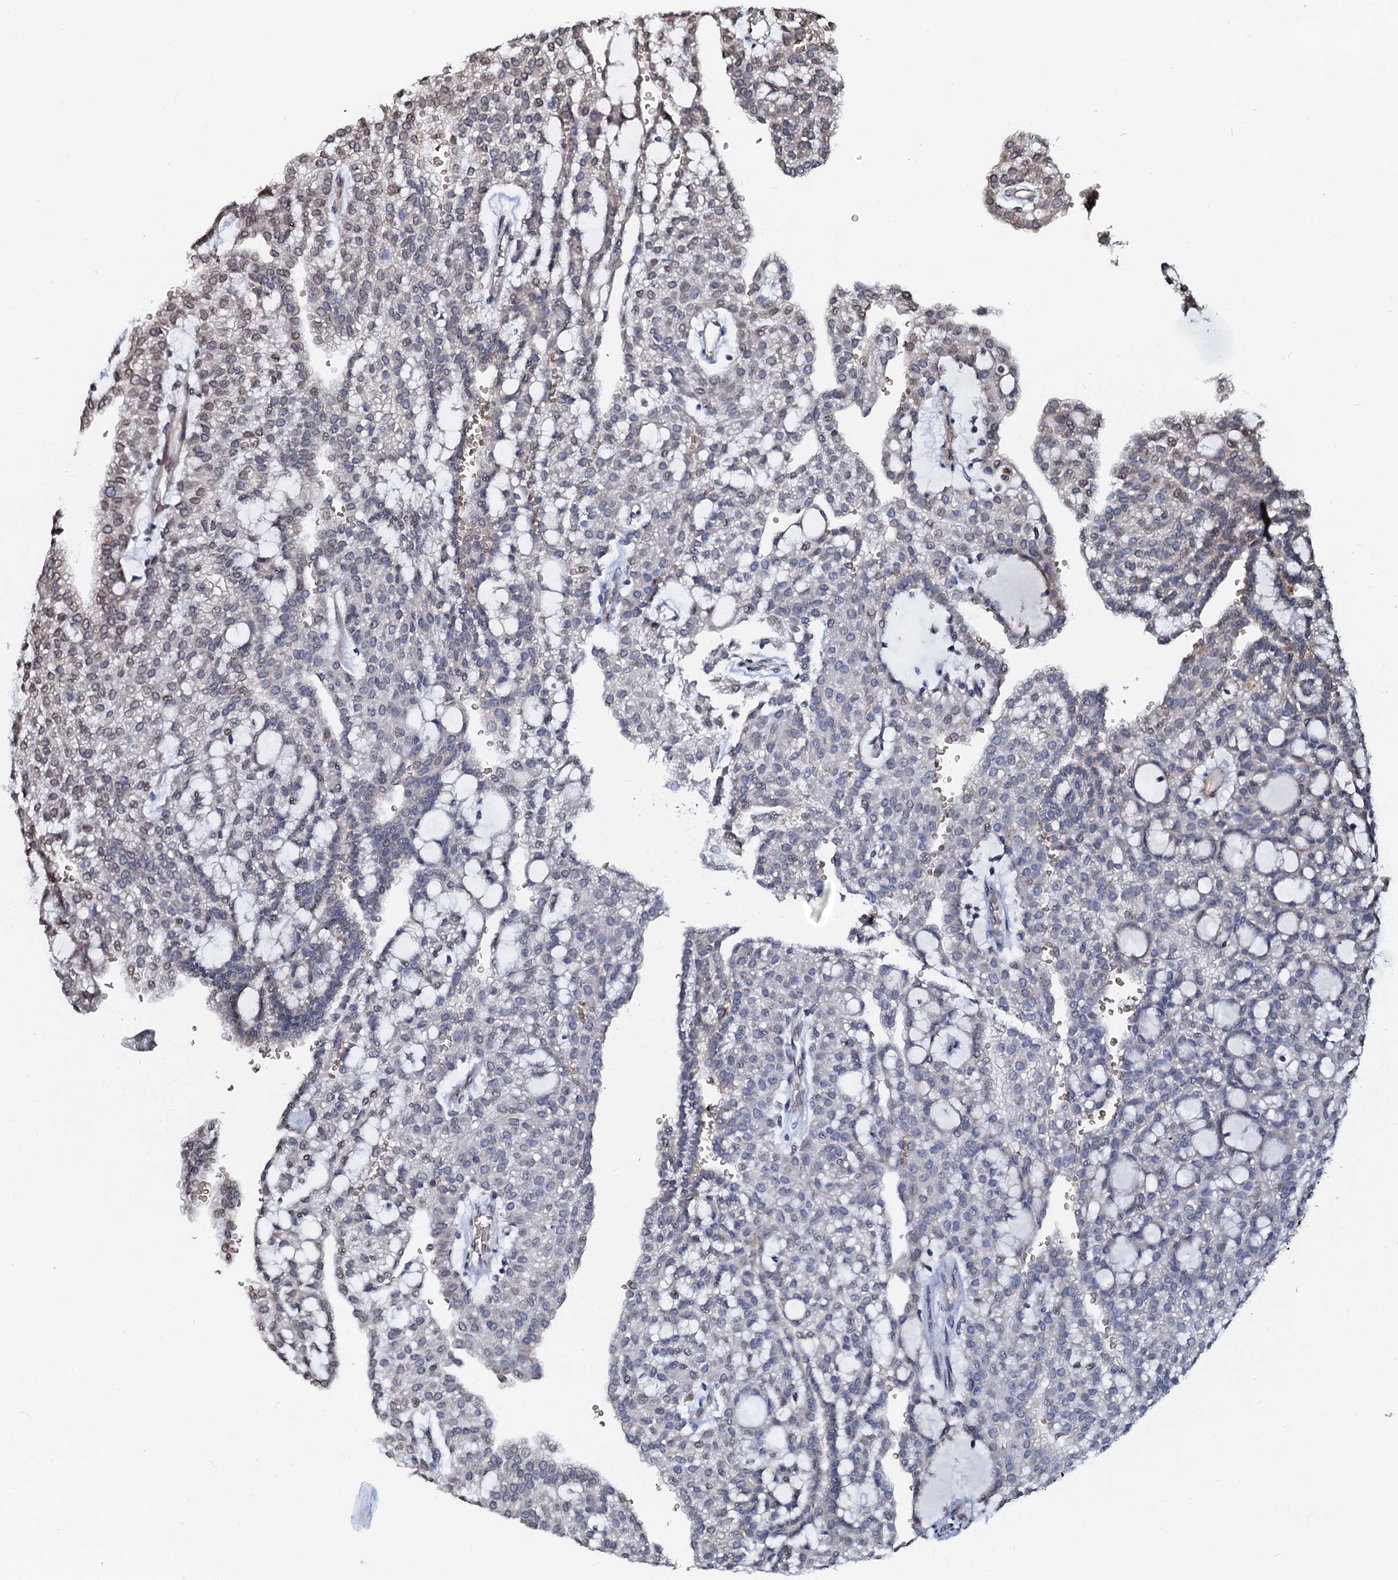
{"staining": {"intensity": "weak", "quantity": "<25%", "location": "cytoplasmic/membranous,nuclear"}, "tissue": "renal cancer", "cell_type": "Tumor cells", "image_type": "cancer", "snomed": [{"axis": "morphology", "description": "Adenocarcinoma, NOS"}, {"axis": "topography", "description": "Kidney"}], "caption": "The photomicrograph exhibits no staining of tumor cells in renal adenocarcinoma.", "gene": "NRP2", "patient": {"sex": "male", "age": 63}}